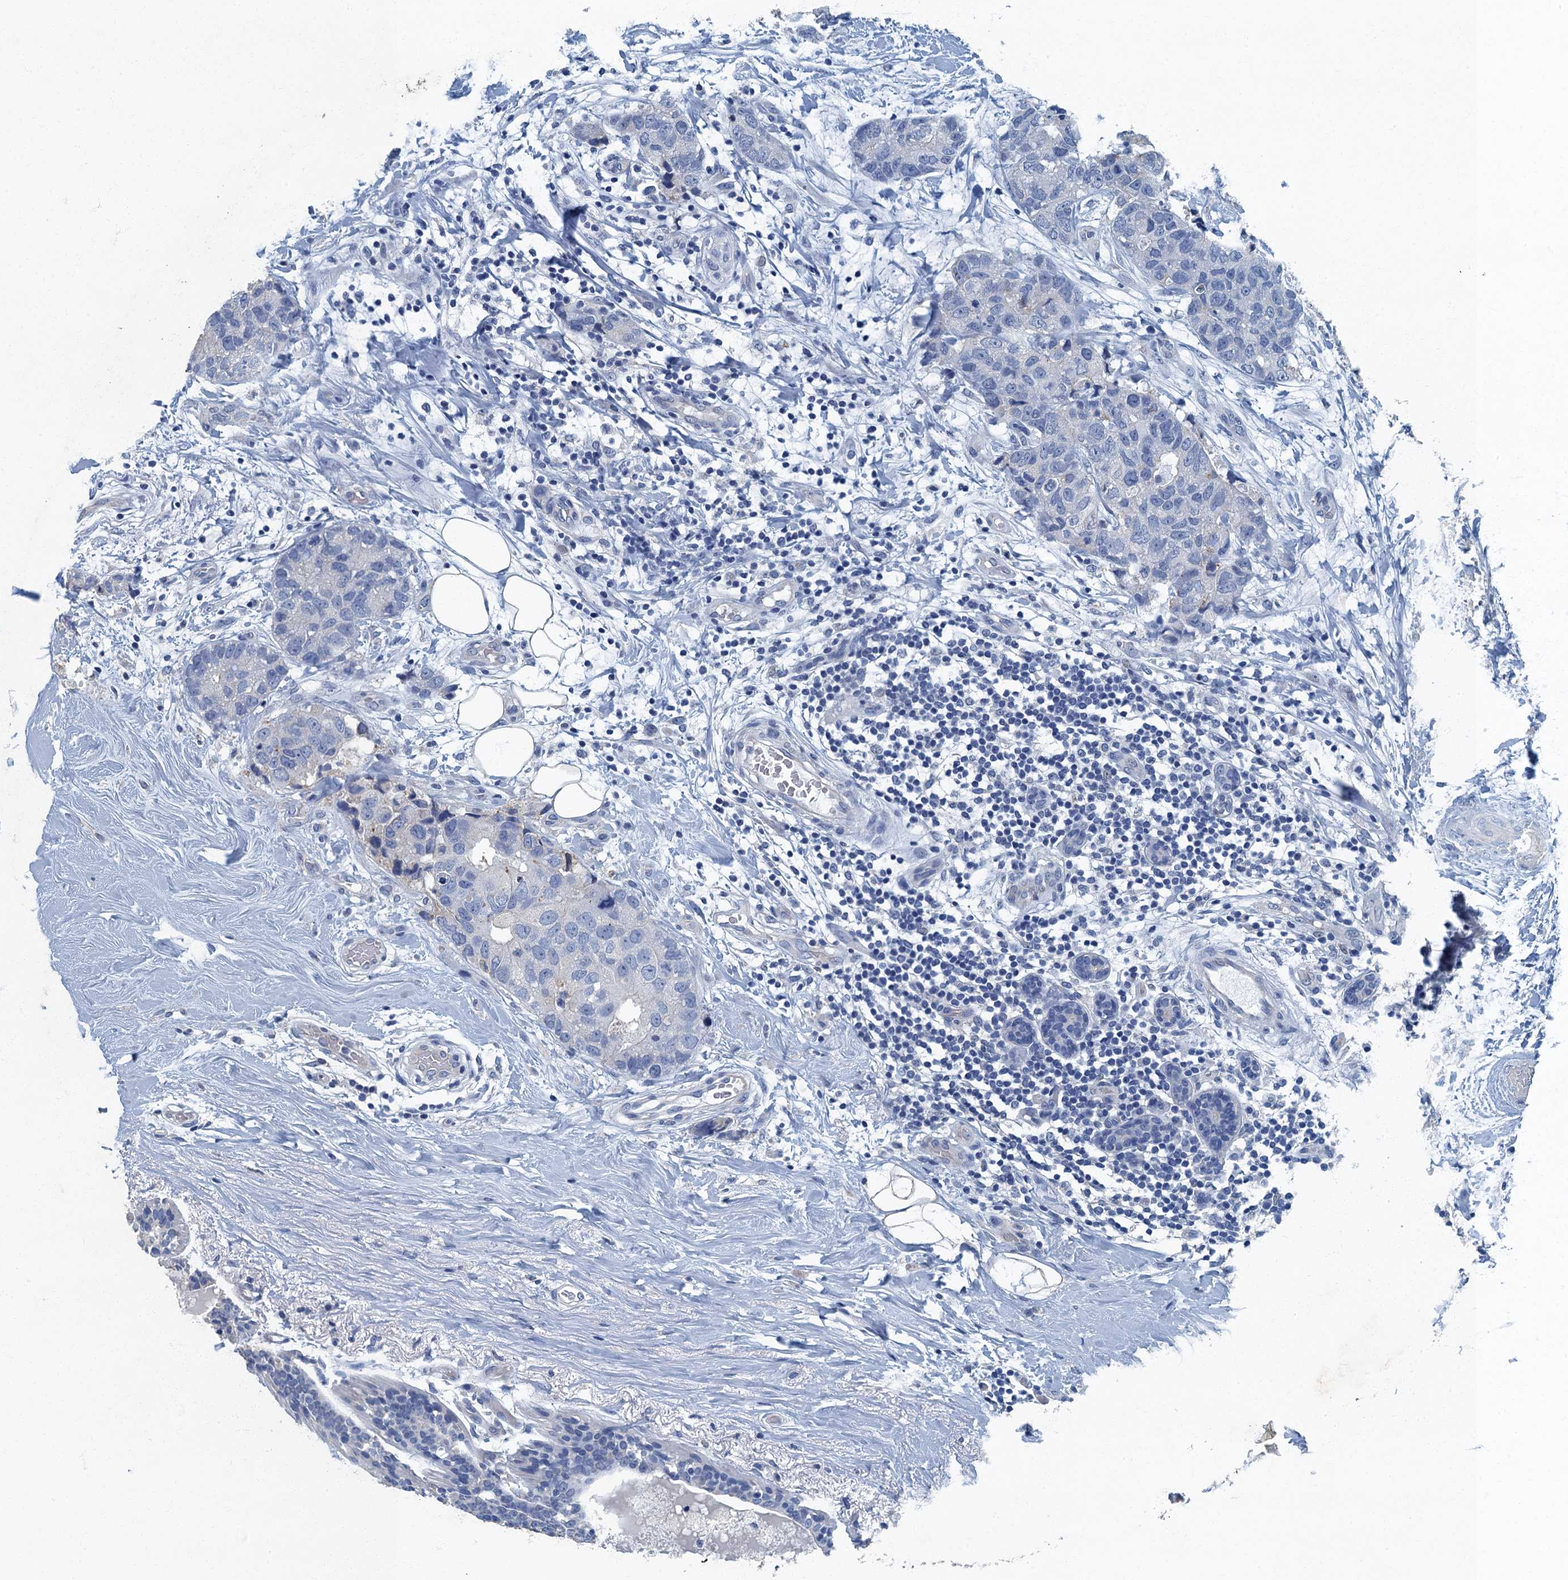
{"staining": {"intensity": "negative", "quantity": "none", "location": "none"}, "tissue": "breast cancer", "cell_type": "Tumor cells", "image_type": "cancer", "snomed": [{"axis": "morphology", "description": "Duct carcinoma"}, {"axis": "topography", "description": "Breast"}], "caption": "Immunohistochemistry histopathology image of neoplastic tissue: breast cancer (invasive ductal carcinoma) stained with DAB exhibits no significant protein expression in tumor cells.", "gene": "GADL1", "patient": {"sex": "female", "age": 62}}